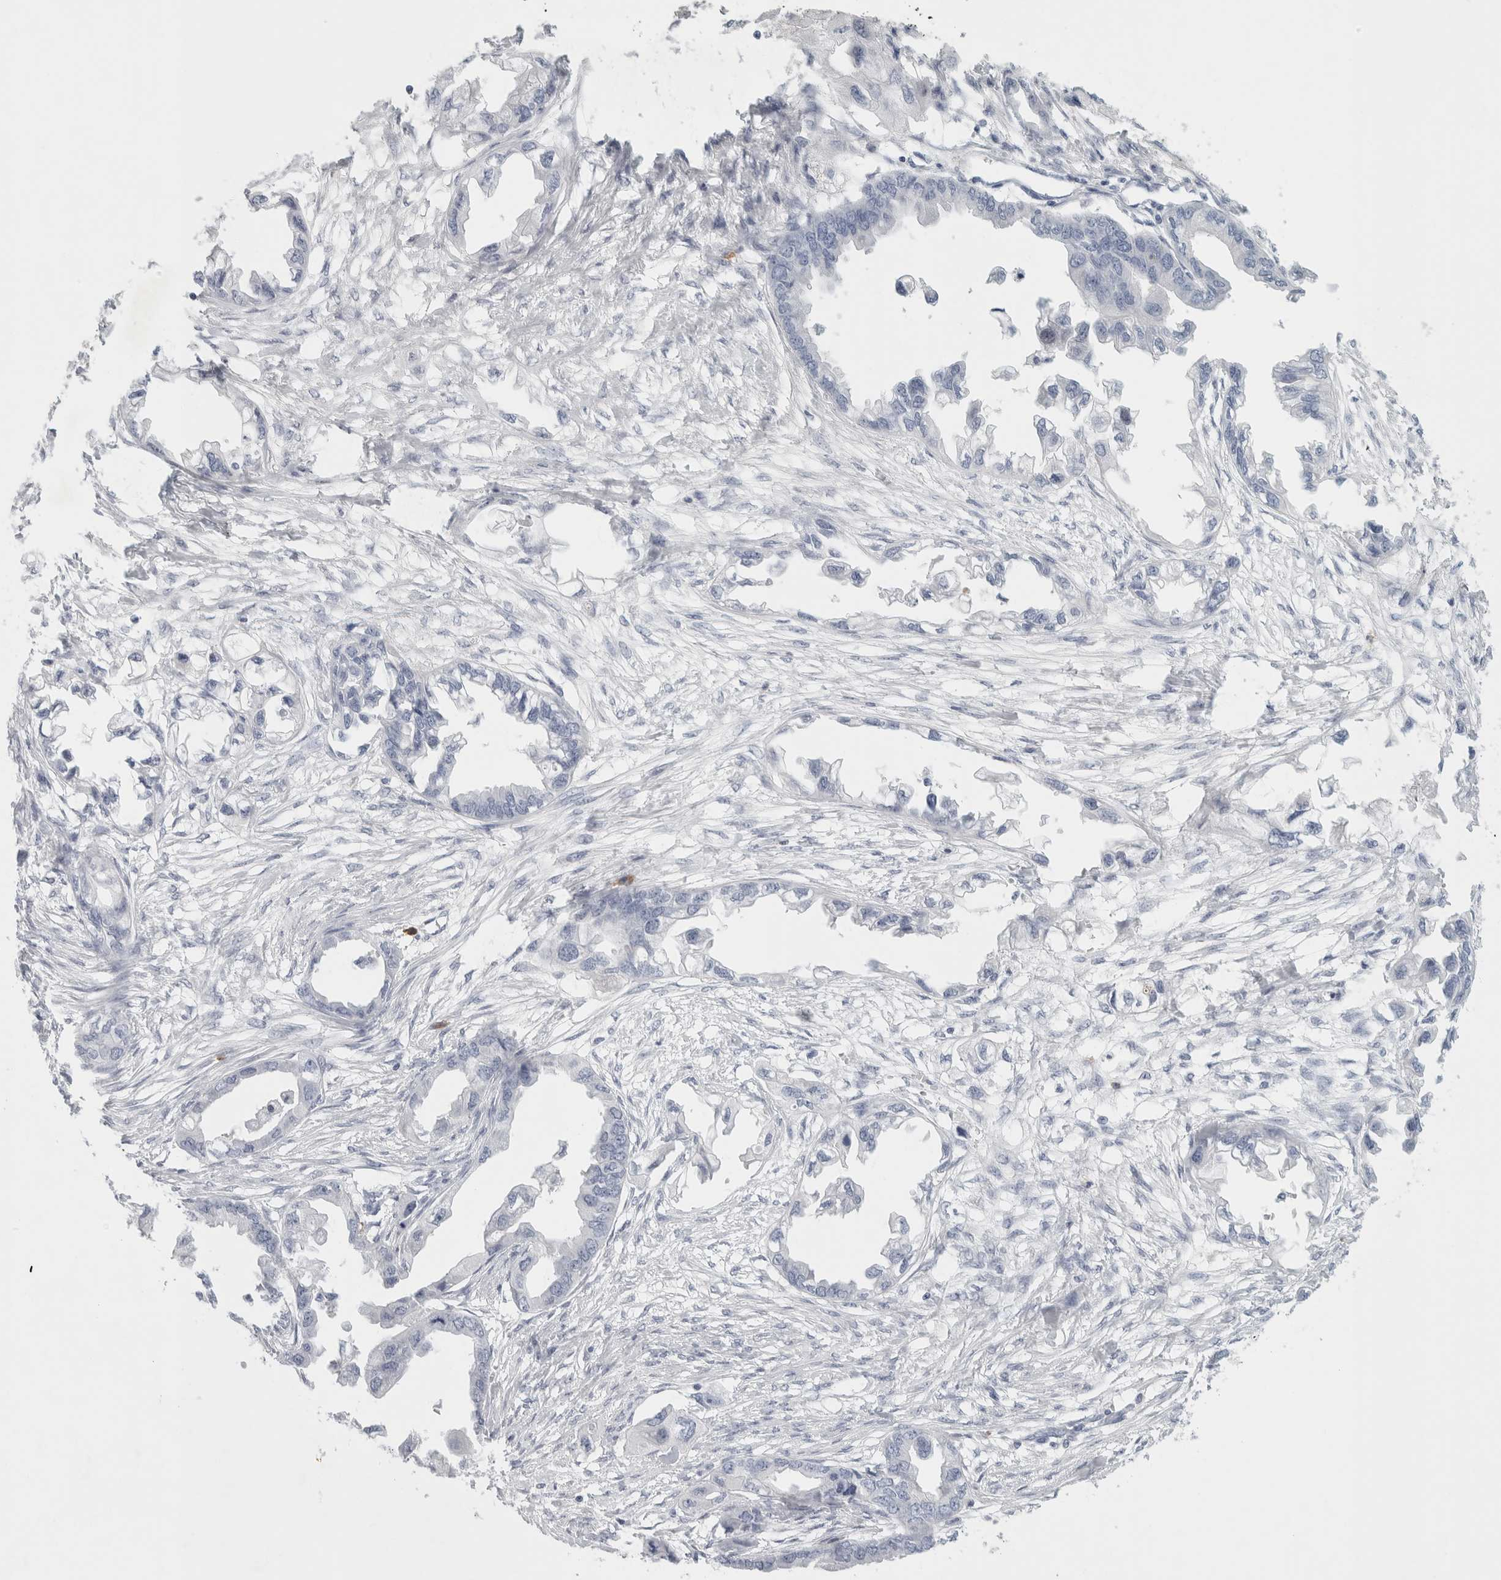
{"staining": {"intensity": "negative", "quantity": "none", "location": "none"}, "tissue": "endometrial cancer", "cell_type": "Tumor cells", "image_type": "cancer", "snomed": [{"axis": "morphology", "description": "Adenocarcinoma, NOS"}, {"axis": "morphology", "description": "Adenocarcinoma, metastatic, NOS"}, {"axis": "topography", "description": "Adipose tissue"}, {"axis": "topography", "description": "Endometrium"}], "caption": "Tumor cells are negative for protein expression in human endometrial cancer (adenocarcinoma).", "gene": "FGL2", "patient": {"sex": "female", "age": 67}}